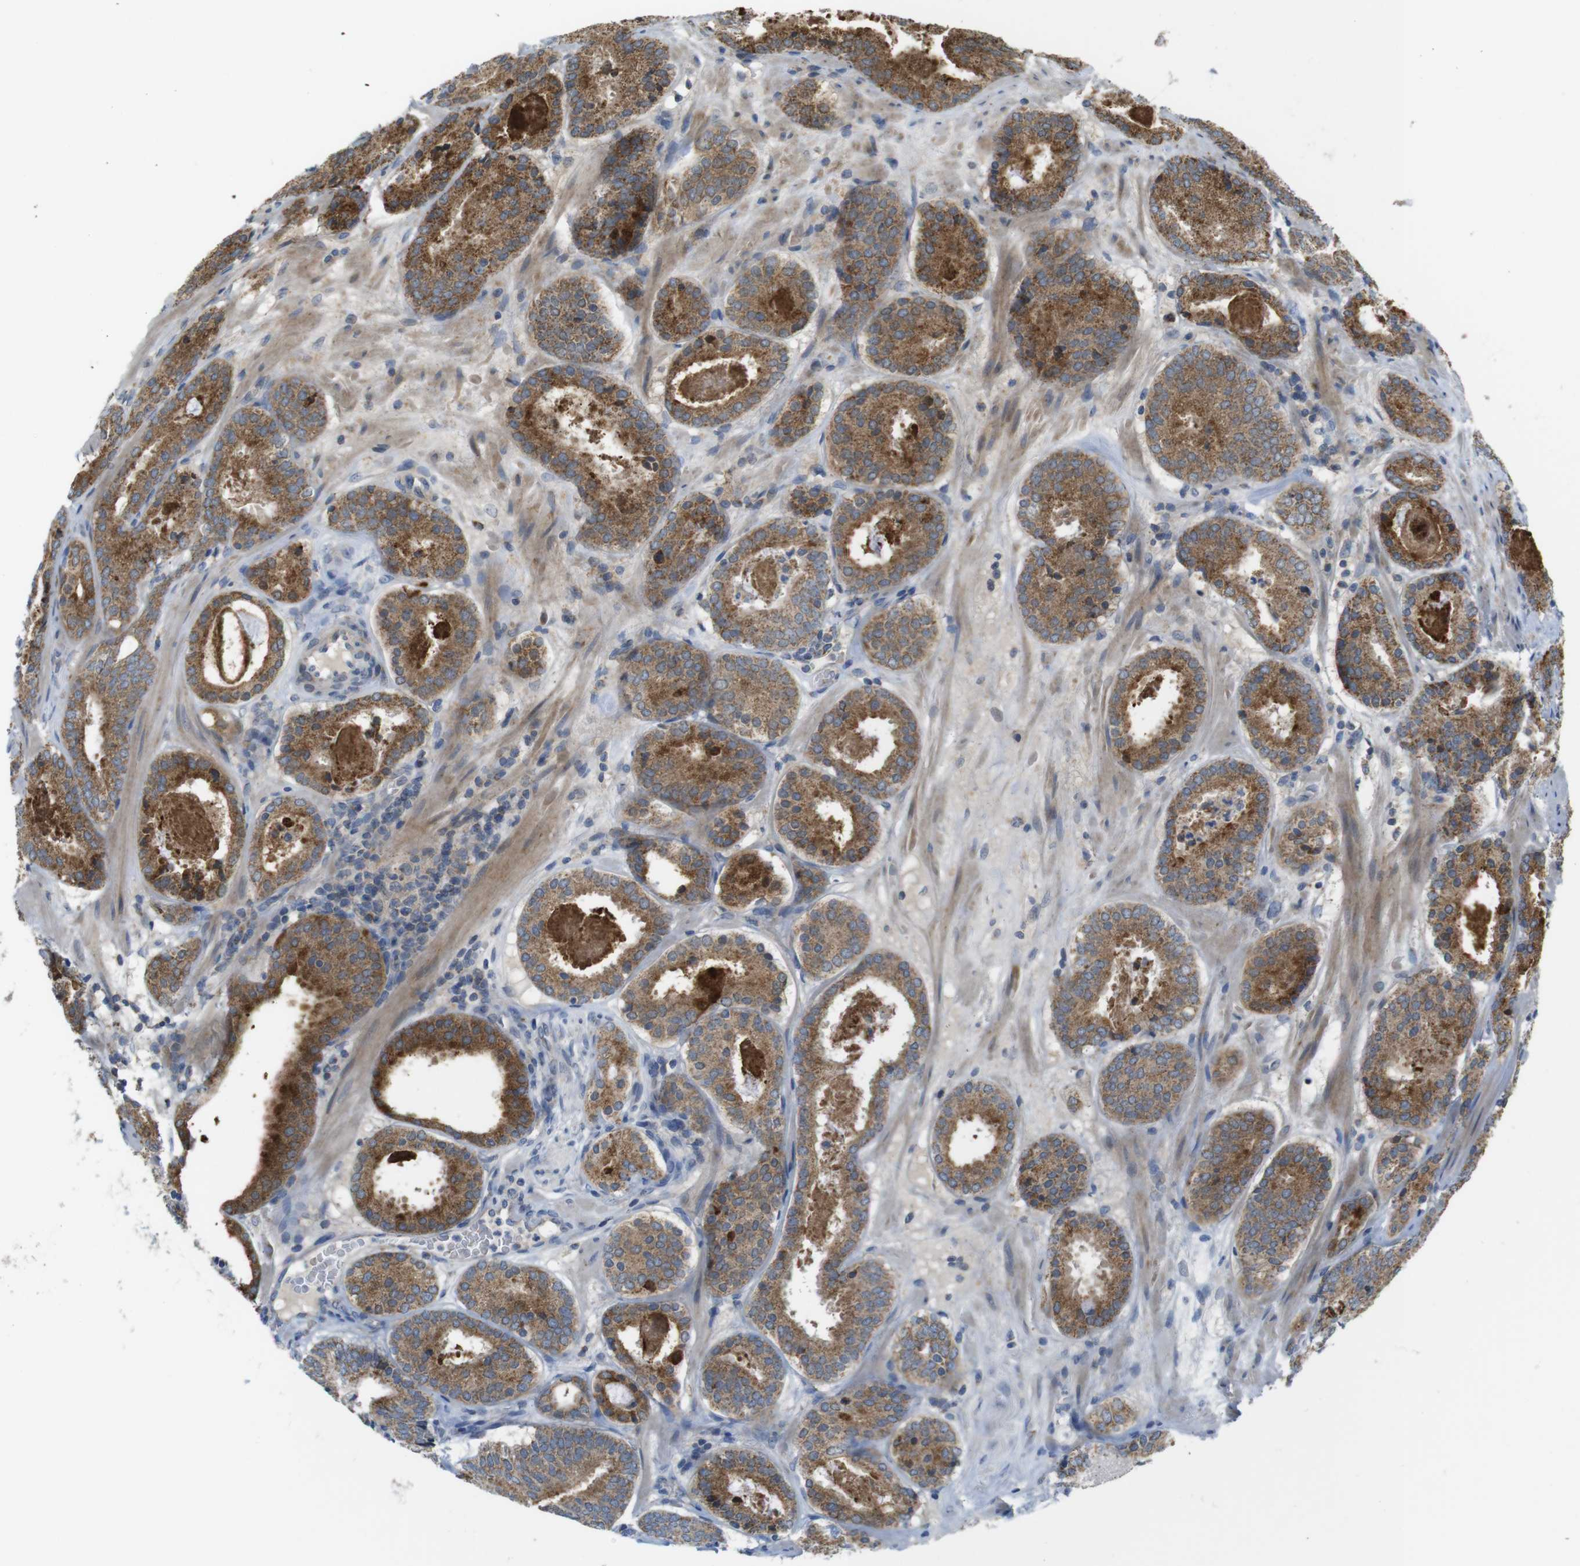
{"staining": {"intensity": "moderate", "quantity": ">75%", "location": "cytoplasmic/membranous"}, "tissue": "prostate cancer", "cell_type": "Tumor cells", "image_type": "cancer", "snomed": [{"axis": "morphology", "description": "Adenocarcinoma, Low grade"}, {"axis": "topography", "description": "Prostate"}], "caption": "Protein staining of prostate adenocarcinoma (low-grade) tissue displays moderate cytoplasmic/membranous positivity in about >75% of tumor cells. The staining was performed using DAB, with brown indicating positive protein expression. Nuclei are stained blue with hematoxylin.", "gene": "MARCHF1", "patient": {"sex": "male", "age": 69}}